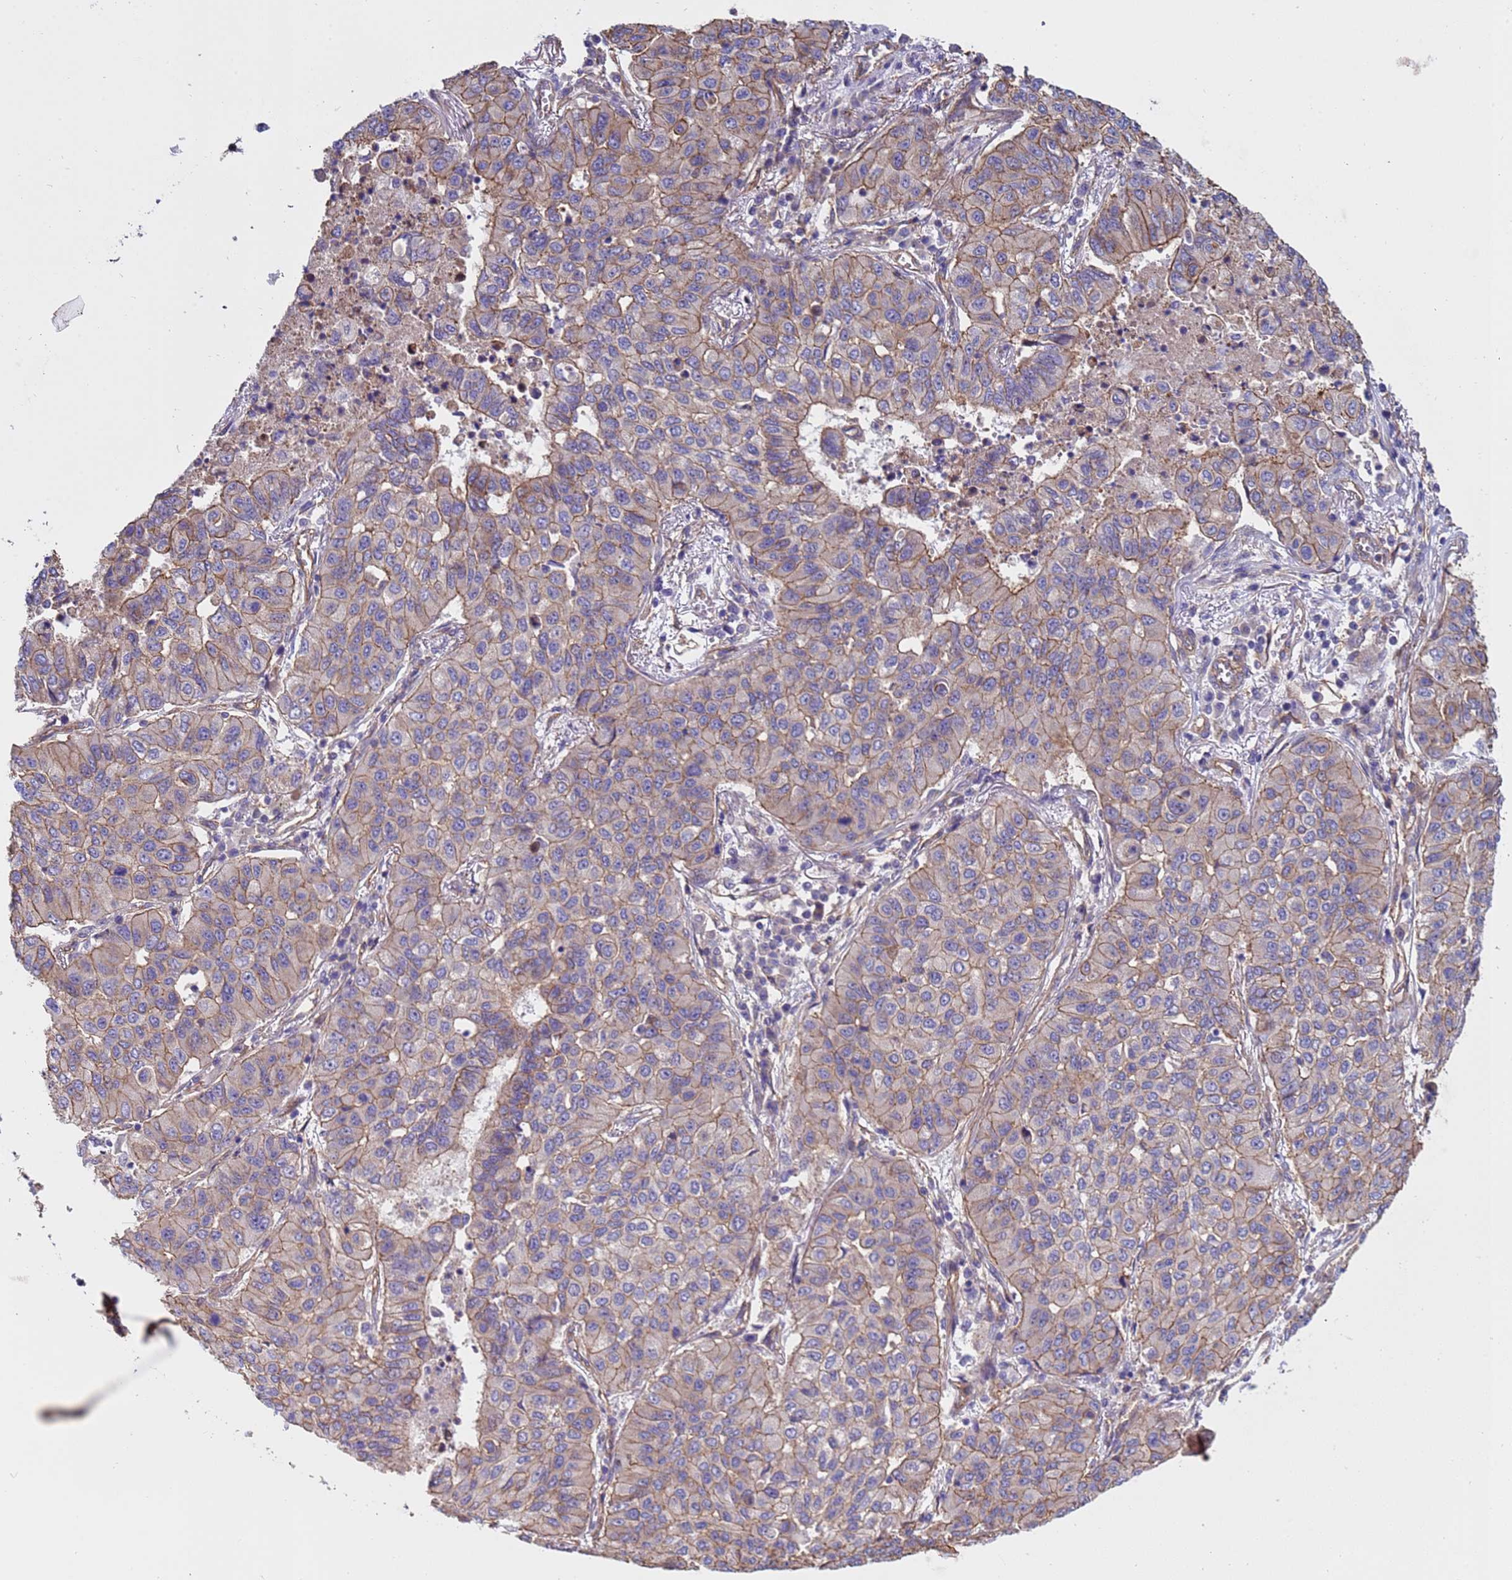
{"staining": {"intensity": "moderate", "quantity": "25%-75%", "location": "cytoplasmic/membranous"}, "tissue": "lung cancer", "cell_type": "Tumor cells", "image_type": "cancer", "snomed": [{"axis": "morphology", "description": "Squamous cell carcinoma, NOS"}, {"axis": "topography", "description": "Lung"}], "caption": "Squamous cell carcinoma (lung) stained with IHC exhibits moderate cytoplasmic/membranous expression in approximately 25%-75% of tumor cells.", "gene": "ZNF248", "patient": {"sex": "male", "age": 74}}